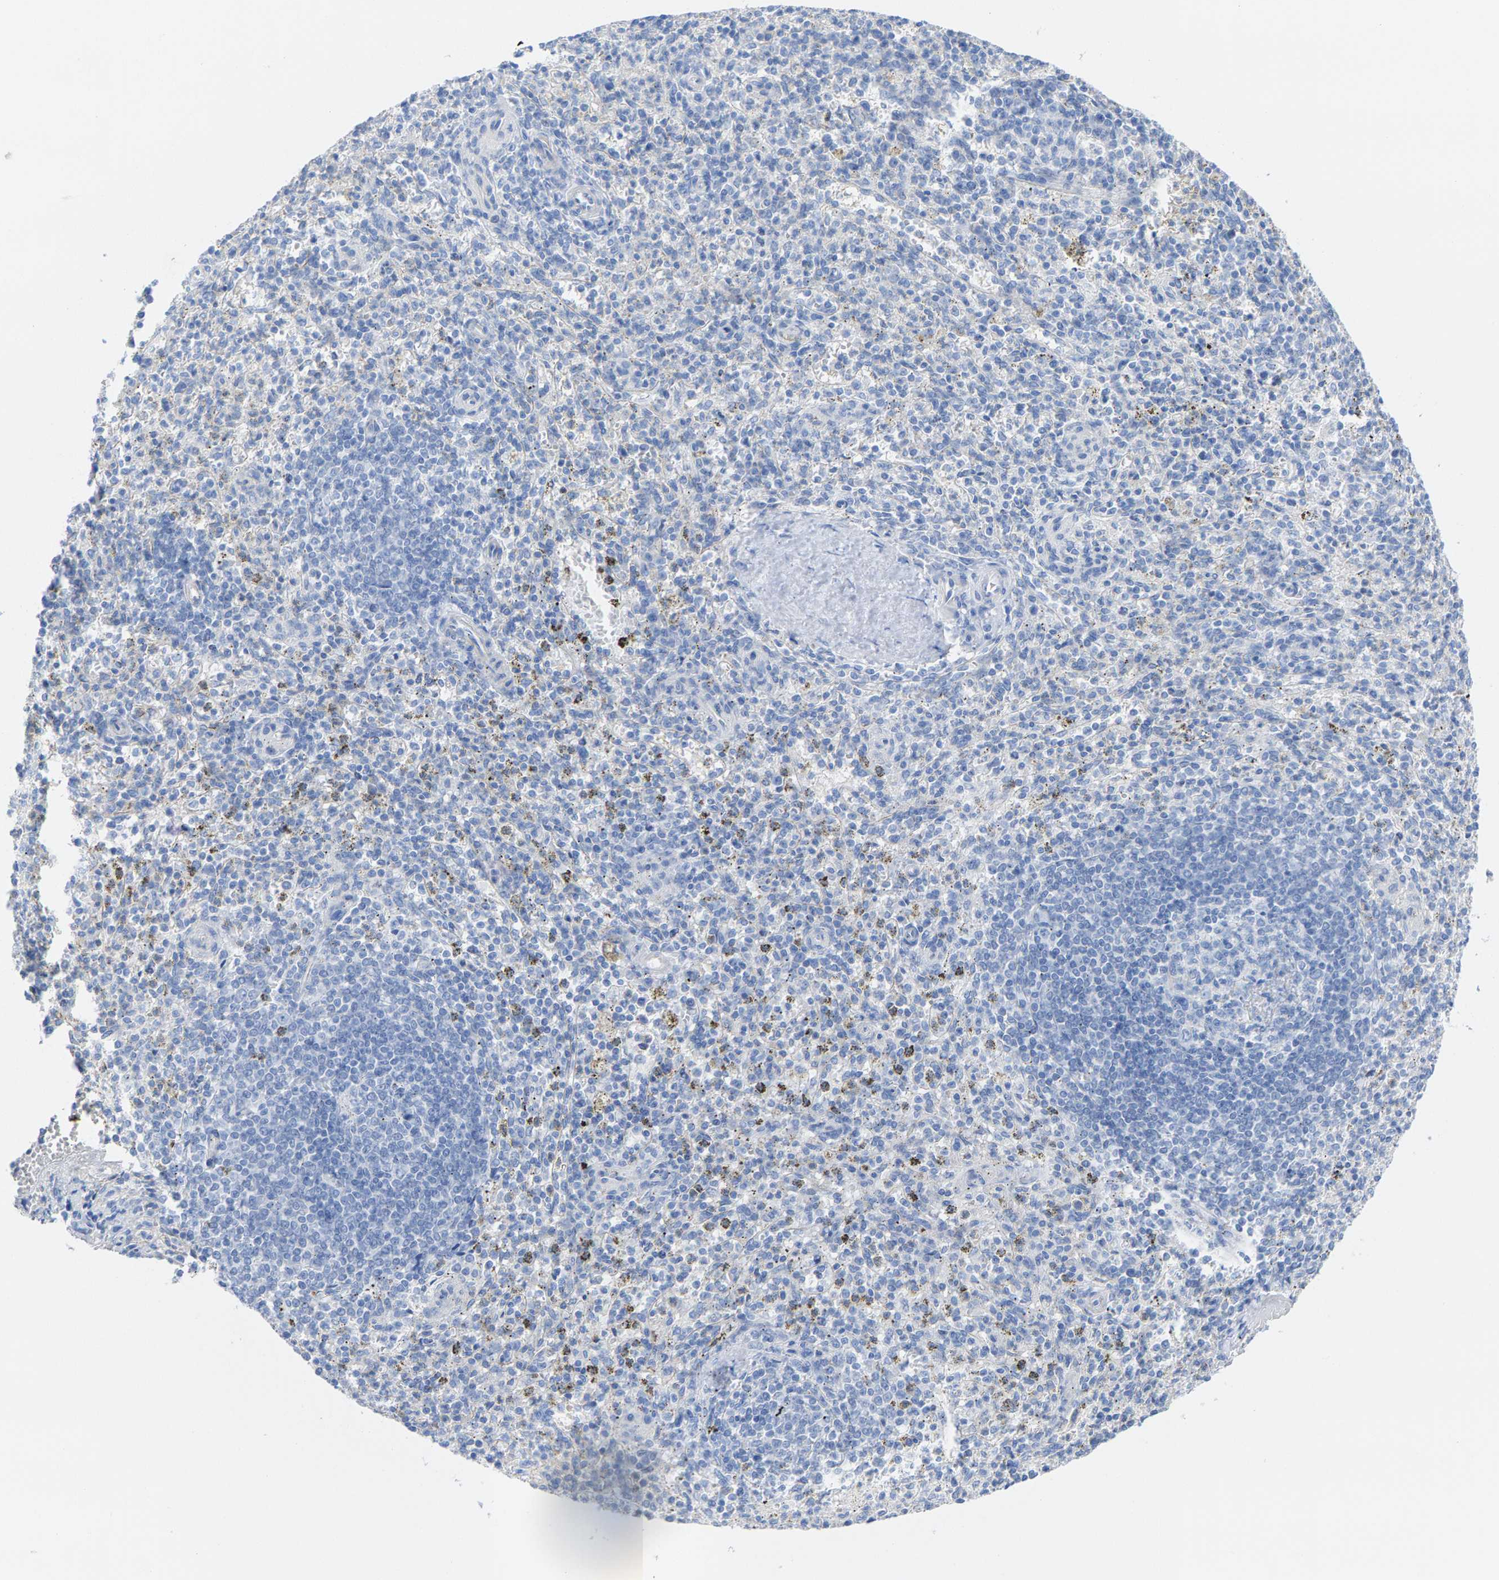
{"staining": {"intensity": "negative", "quantity": "none", "location": "none"}, "tissue": "spleen", "cell_type": "Cells in red pulp", "image_type": "normal", "snomed": [{"axis": "morphology", "description": "Normal tissue, NOS"}, {"axis": "topography", "description": "Spleen"}], "caption": "DAB immunohistochemical staining of benign human spleen reveals no significant positivity in cells in red pulp. (Stains: DAB immunohistochemistry with hematoxylin counter stain, Microscopy: brightfield microscopy at high magnification).", "gene": "CPA1", "patient": {"sex": "male", "age": 72}}